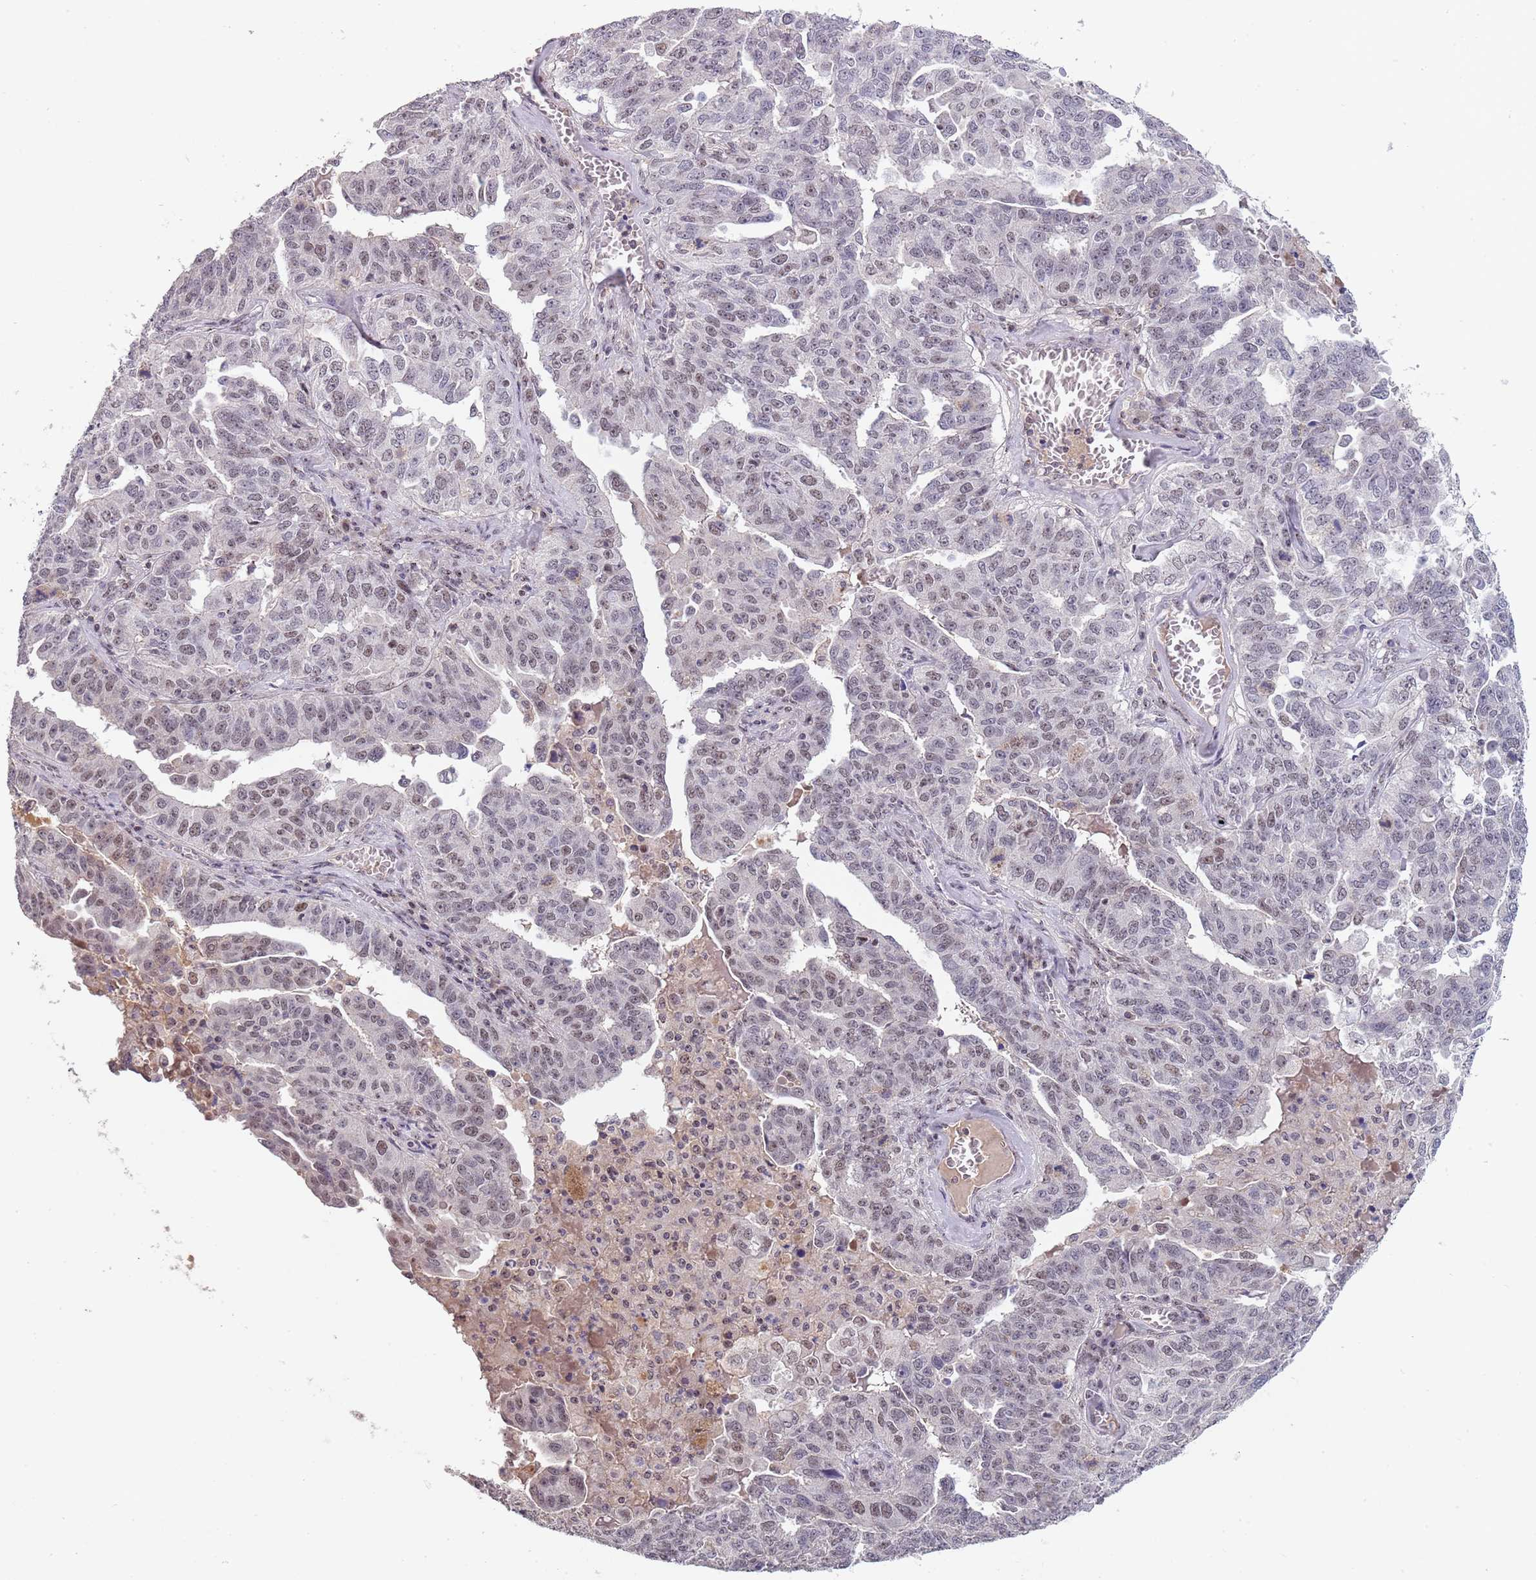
{"staining": {"intensity": "weak", "quantity": "25%-75%", "location": "nuclear"}, "tissue": "ovarian cancer", "cell_type": "Tumor cells", "image_type": "cancer", "snomed": [{"axis": "morphology", "description": "Carcinoma, endometroid"}, {"axis": "topography", "description": "Ovary"}], "caption": "The histopathology image displays immunohistochemical staining of ovarian cancer. There is weak nuclear staining is seen in about 25%-75% of tumor cells.", "gene": "CIZ1", "patient": {"sex": "female", "age": 62}}